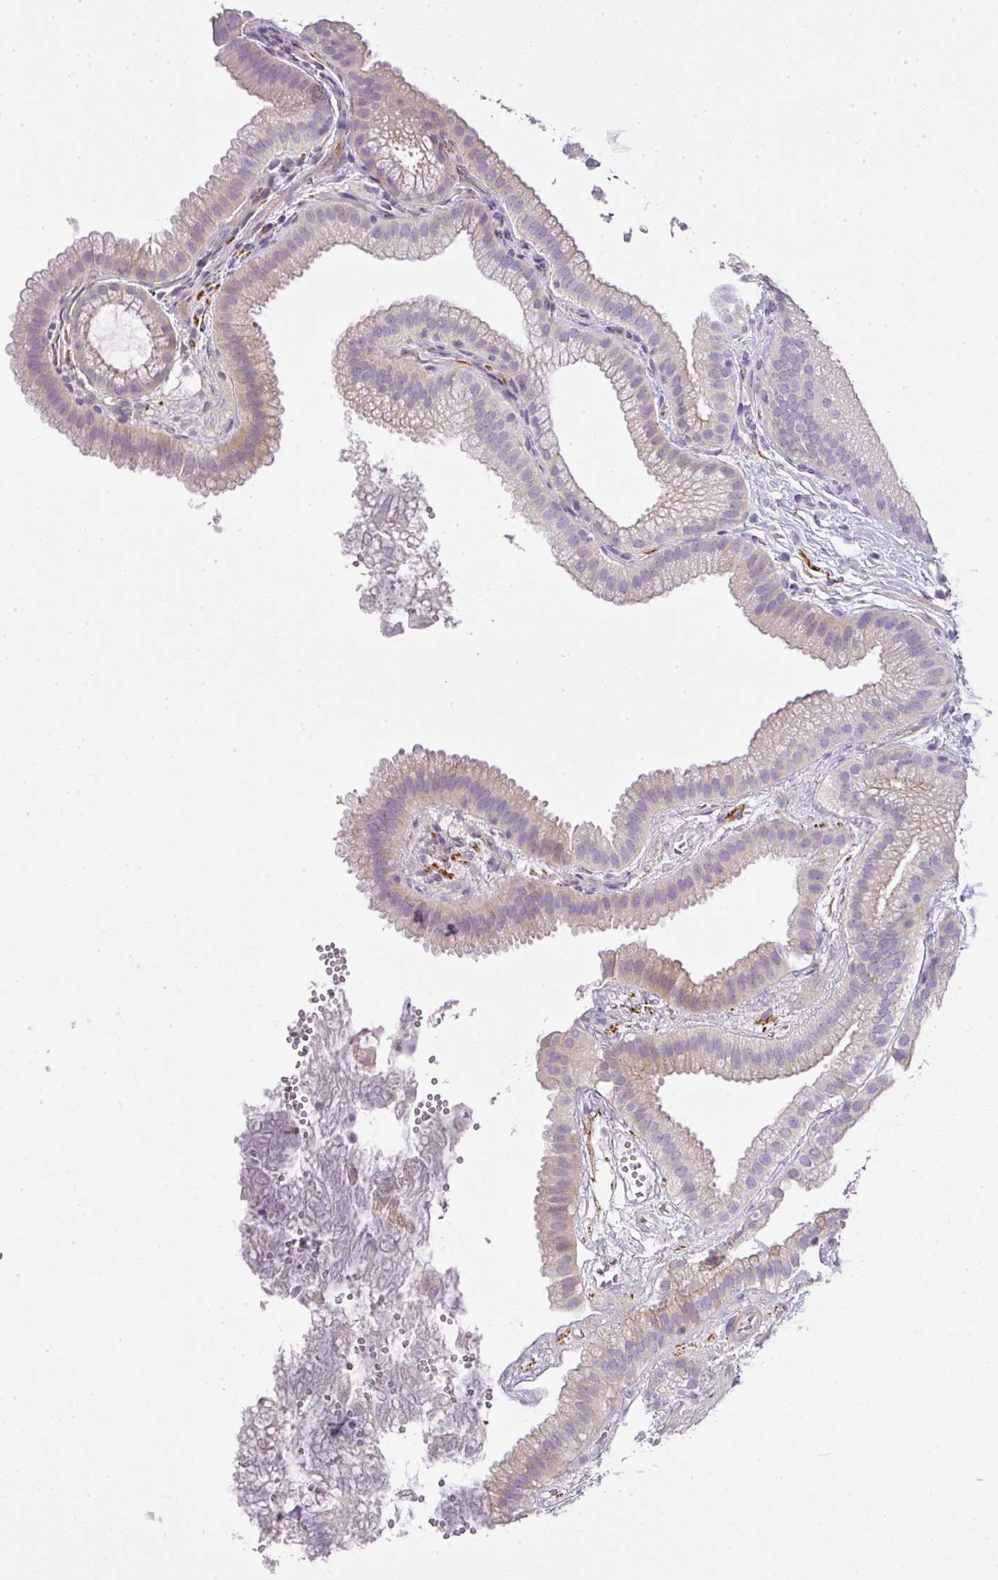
{"staining": {"intensity": "weak", "quantity": "25%-75%", "location": "cytoplasmic/membranous"}, "tissue": "gallbladder", "cell_type": "Glandular cells", "image_type": "normal", "snomed": [{"axis": "morphology", "description": "Normal tissue, NOS"}, {"axis": "topography", "description": "Gallbladder"}], "caption": "Glandular cells exhibit low levels of weak cytoplasmic/membranous positivity in approximately 25%-75% of cells in unremarkable gallbladder. The staining was performed using DAB to visualize the protein expression in brown, while the nuclei were stained in blue with hematoxylin (Magnification: 20x).", "gene": "RAX2", "patient": {"sex": "female", "age": 63}}